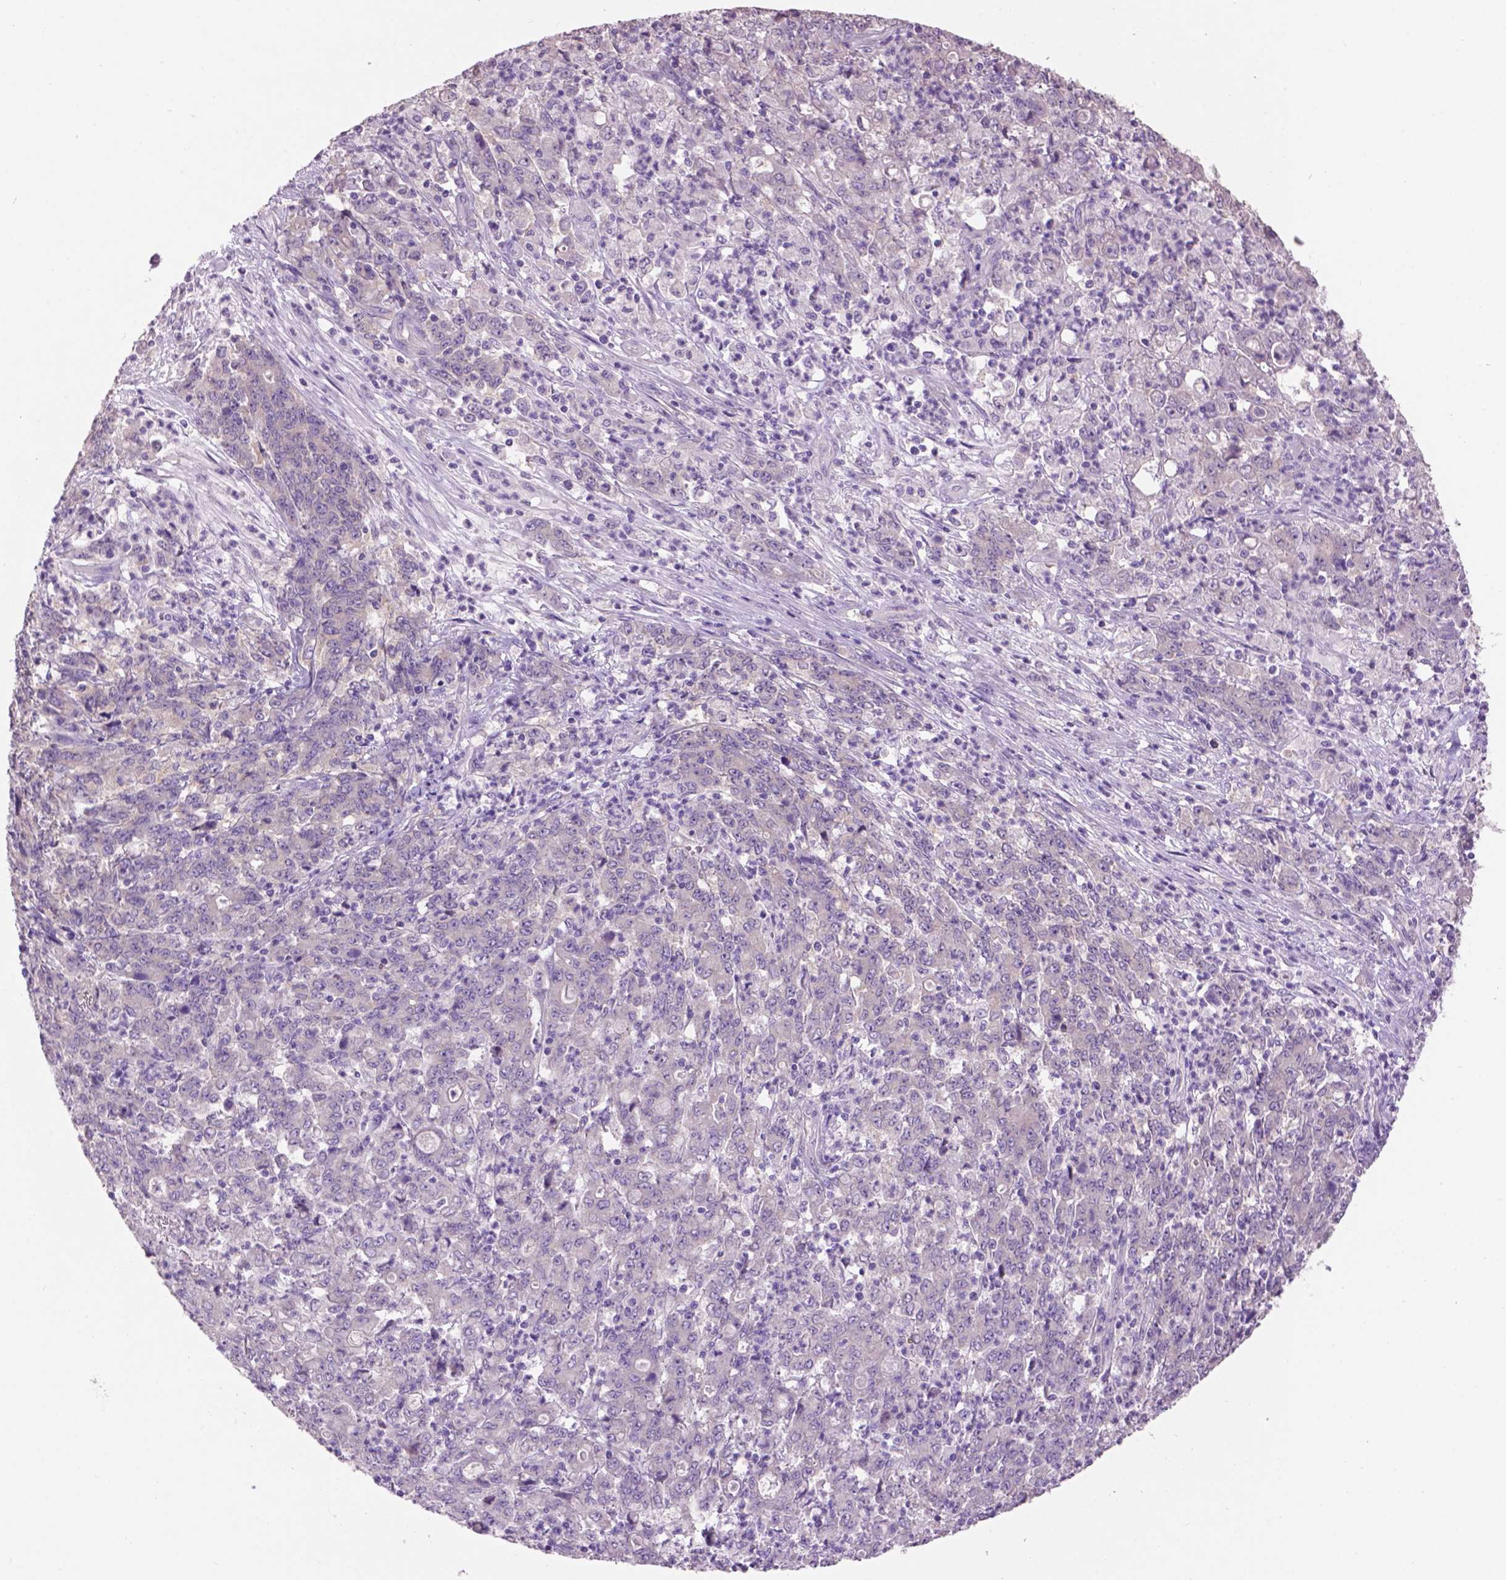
{"staining": {"intensity": "negative", "quantity": "none", "location": "none"}, "tissue": "stomach cancer", "cell_type": "Tumor cells", "image_type": "cancer", "snomed": [{"axis": "morphology", "description": "Adenocarcinoma, NOS"}, {"axis": "topography", "description": "Stomach, lower"}], "caption": "High power microscopy photomicrograph of an IHC micrograph of stomach adenocarcinoma, revealing no significant staining in tumor cells. The staining was performed using DAB (3,3'-diaminobenzidine) to visualize the protein expression in brown, while the nuclei were stained in blue with hematoxylin (Magnification: 20x).", "gene": "CRYBA4", "patient": {"sex": "female", "age": 71}}